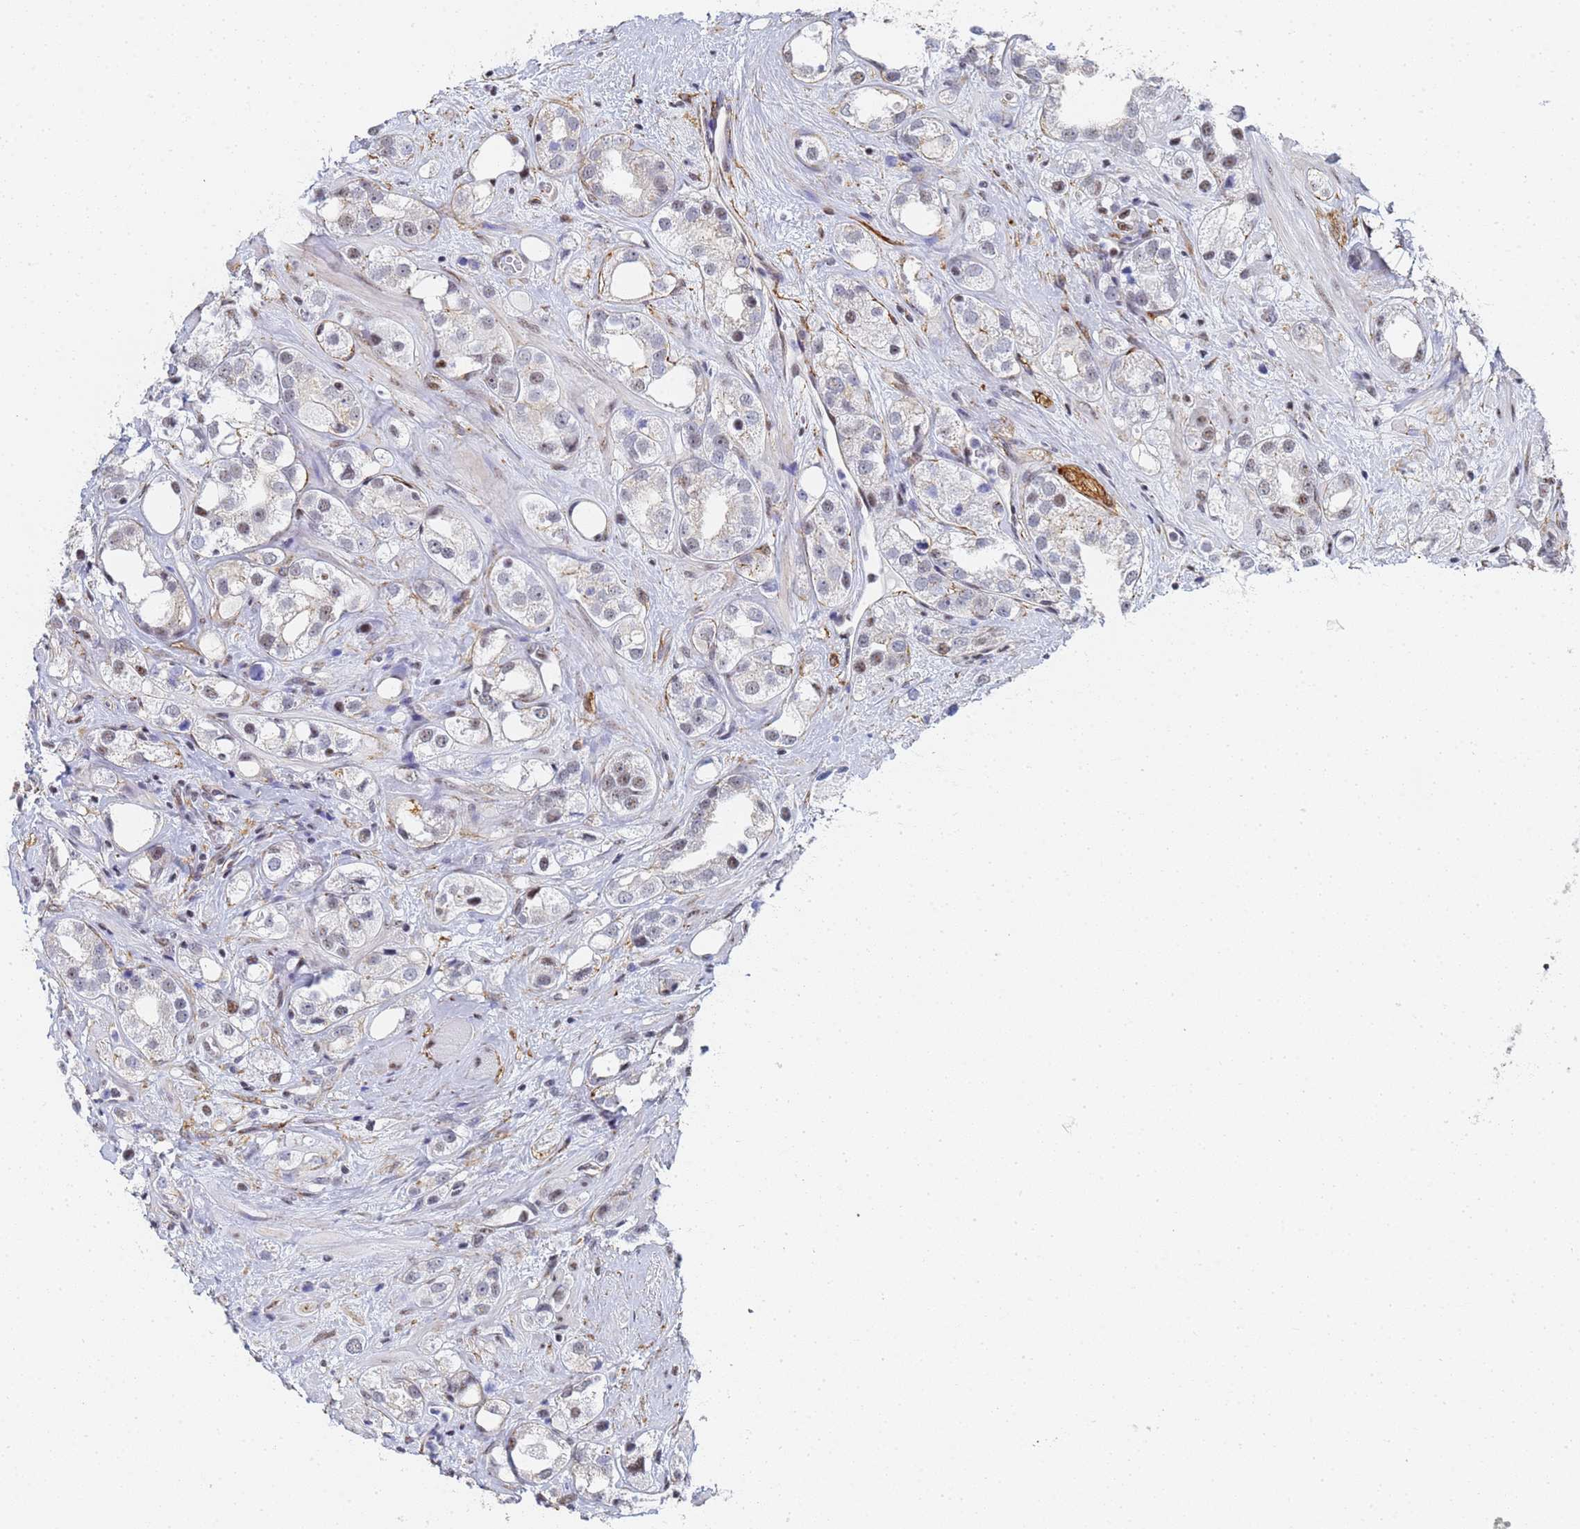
{"staining": {"intensity": "negative", "quantity": "none", "location": "none"}, "tissue": "prostate cancer", "cell_type": "Tumor cells", "image_type": "cancer", "snomed": [{"axis": "morphology", "description": "Adenocarcinoma, NOS"}, {"axis": "topography", "description": "Prostate"}], "caption": "A high-resolution micrograph shows IHC staining of prostate cancer (adenocarcinoma), which exhibits no significant positivity in tumor cells.", "gene": "PRRT4", "patient": {"sex": "male", "age": 79}}